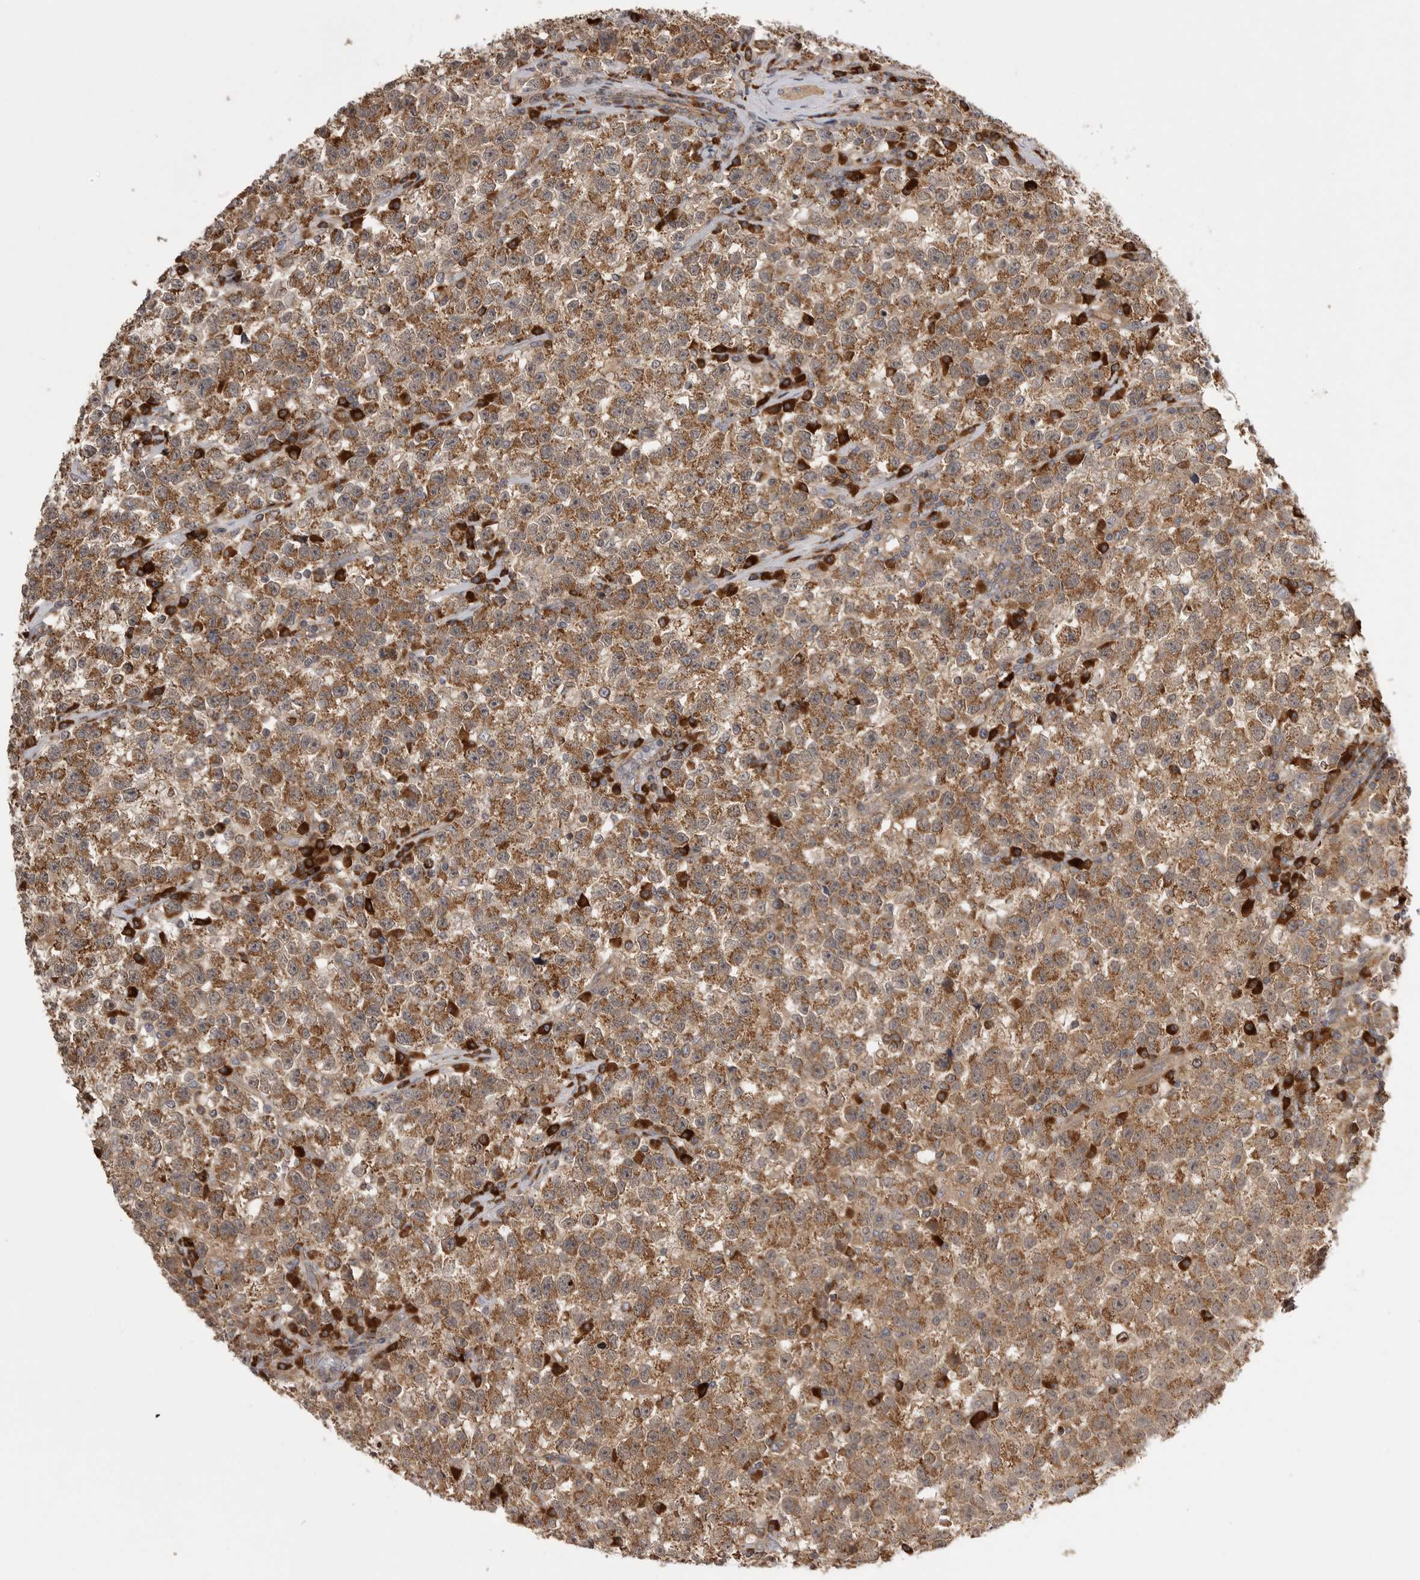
{"staining": {"intensity": "moderate", "quantity": ">75%", "location": "cytoplasmic/membranous"}, "tissue": "testis cancer", "cell_type": "Tumor cells", "image_type": "cancer", "snomed": [{"axis": "morphology", "description": "Seminoma, NOS"}, {"axis": "topography", "description": "Testis"}], "caption": "Tumor cells demonstrate moderate cytoplasmic/membranous expression in approximately >75% of cells in testis cancer.", "gene": "OXR1", "patient": {"sex": "male", "age": 22}}